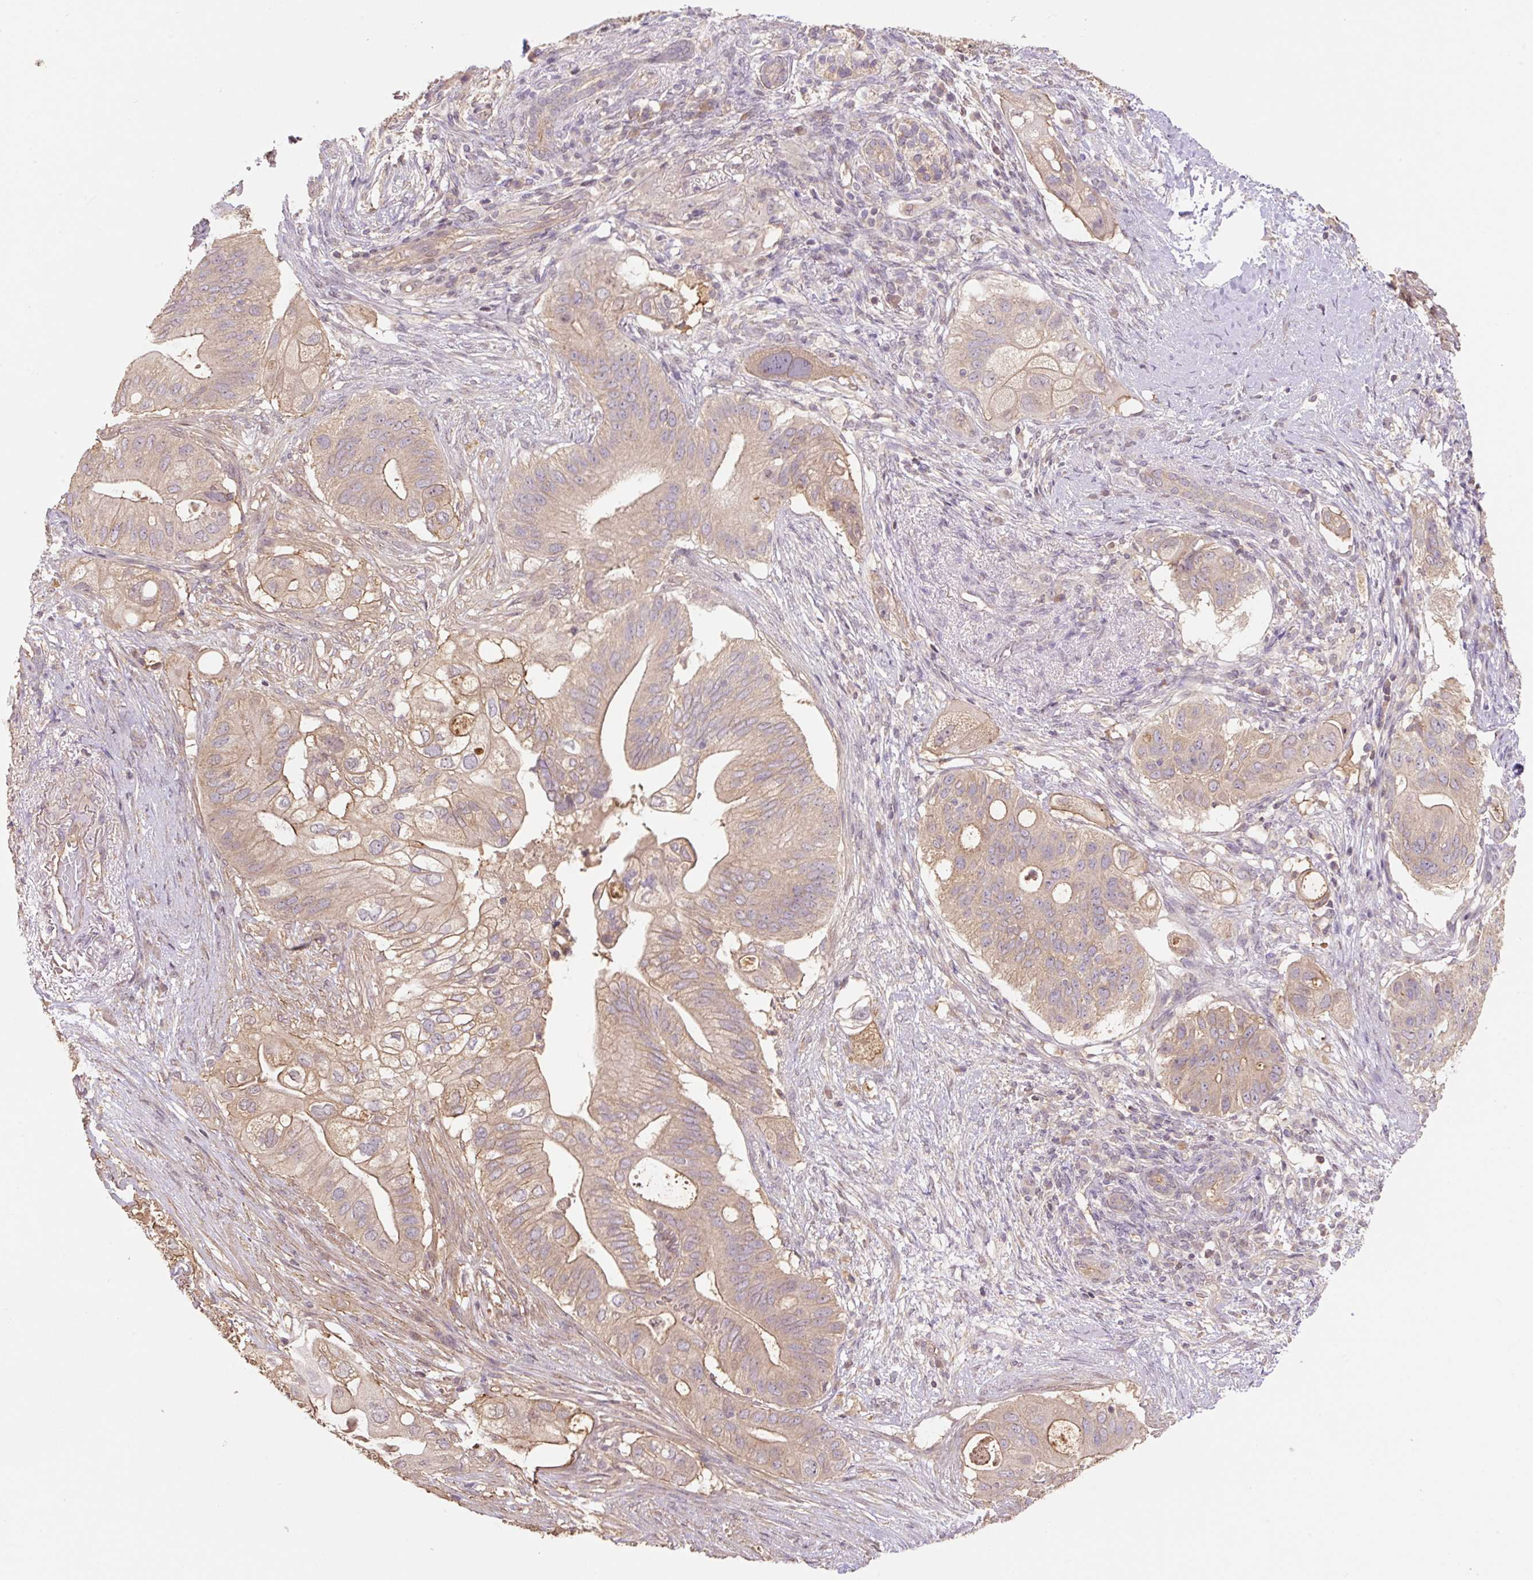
{"staining": {"intensity": "weak", "quantity": ">75%", "location": "cytoplasmic/membranous"}, "tissue": "pancreatic cancer", "cell_type": "Tumor cells", "image_type": "cancer", "snomed": [{"axis": "morphology", "description": "Adenocarcinoma, NOS"}, {"axis": "topography", "description": "Pancreas"}], "caption": "This is a photomicrograph of IHC staining of pancreatic cancer (adenocarcinoma), which shows weak positivity in the cytoplasmic/membranous of tumor cells.", "gene": "COX8A", "patient": {"sex": "female", "age": 72}}